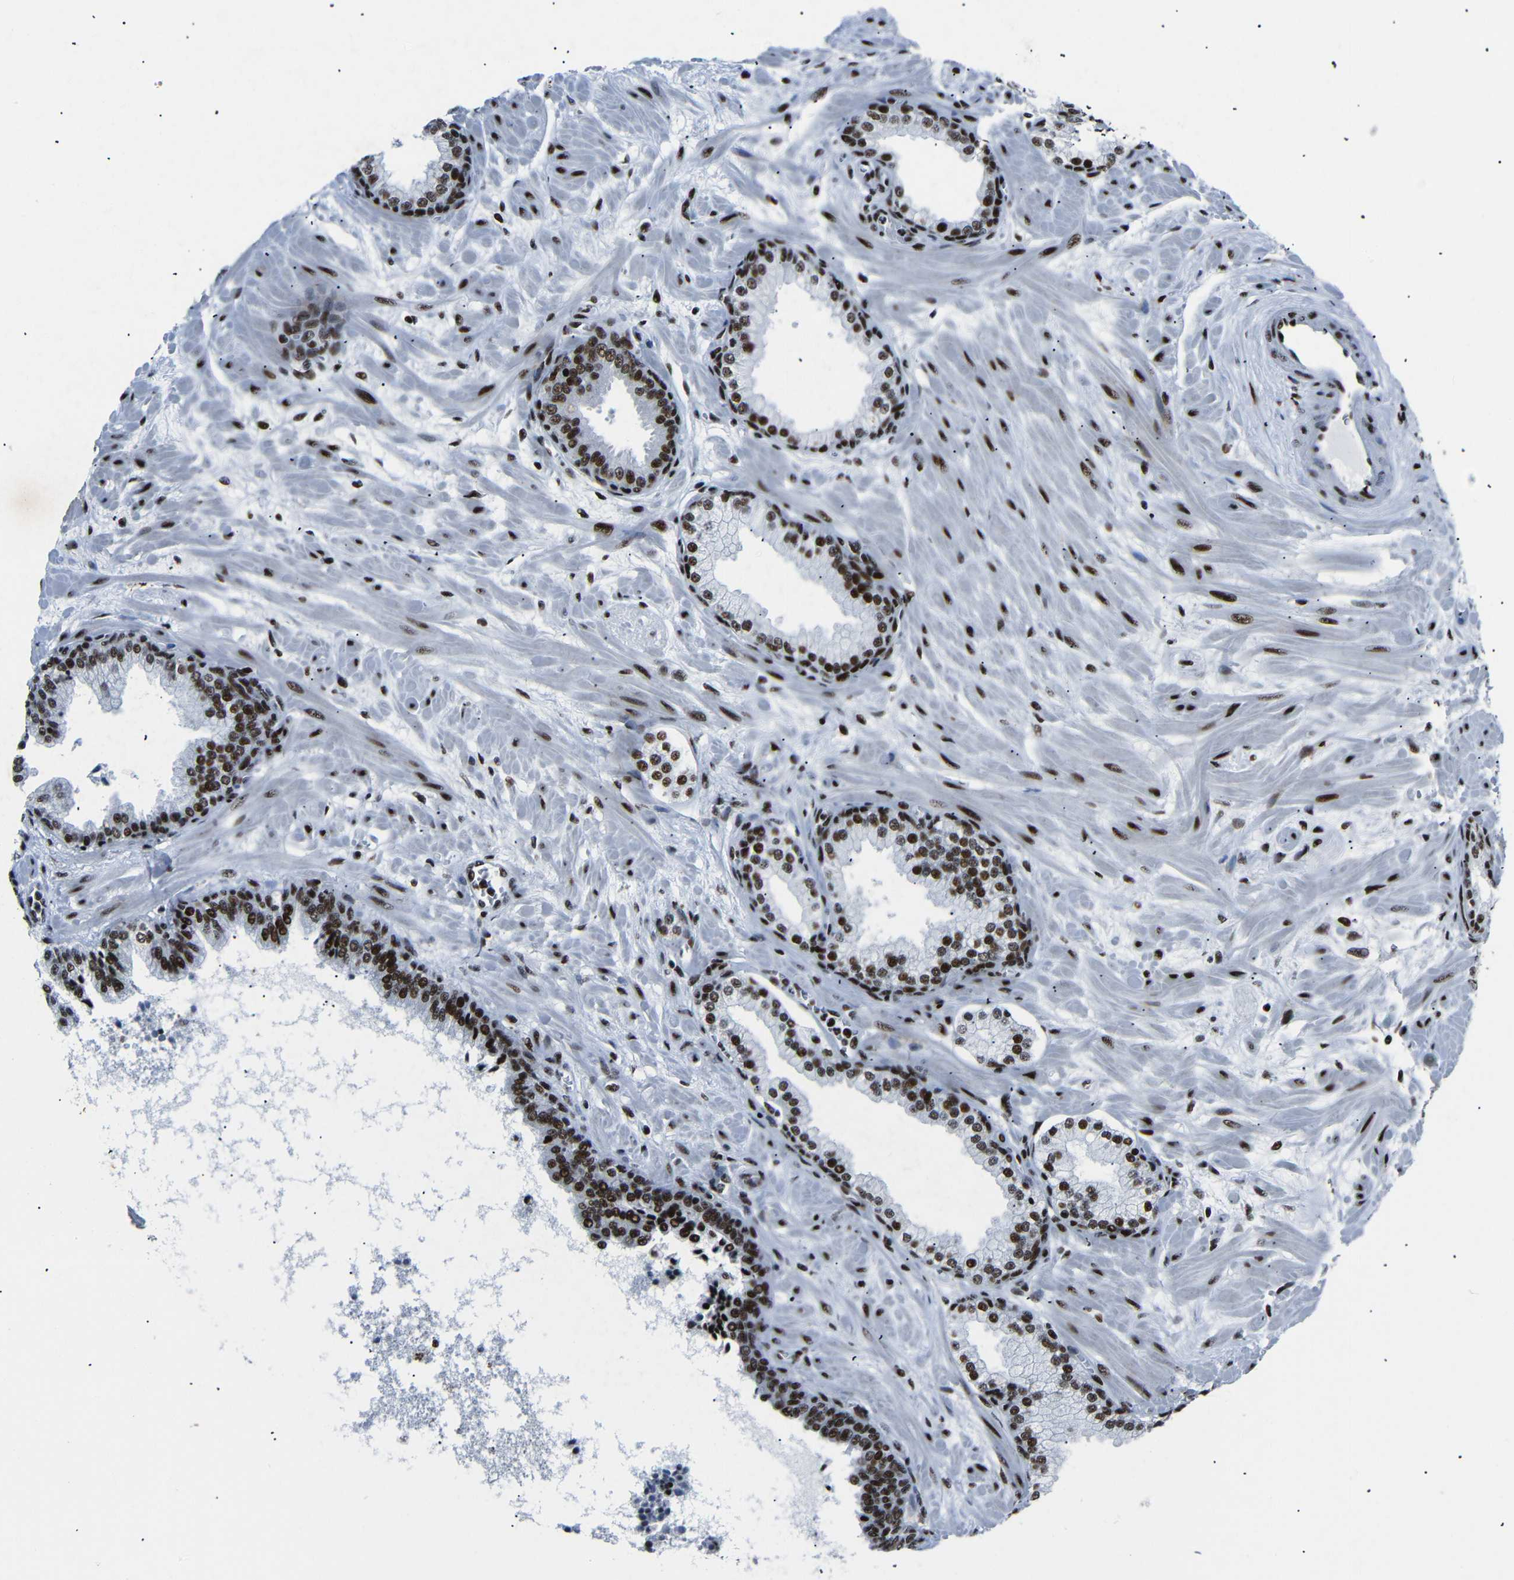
{"staining": {"intensity": "strong", "quantity": ">75%", "location": "nuclear"}, "tissue": "prostate", "cell_type": "Glandular cells", "image_type": "normal", "snomed": [{"axis": "morphology", "description": "Normal tissue, NOS"}, {"axis": "morphology", "description": "Urothelial carcinoma, Low grade"}, {"axis": "topography", "description": "Urinary bladder"}, {"axis": "topography", "description": "Prostate"}], "caption": "Immunohistochemistry image of normal prostate stained for a protein (brown), which shows high levels of strong nuclear positivity in about >75% of glandular cells.", "gene": "SRSF1", "patient": {"sex": "male", "age": 60}}